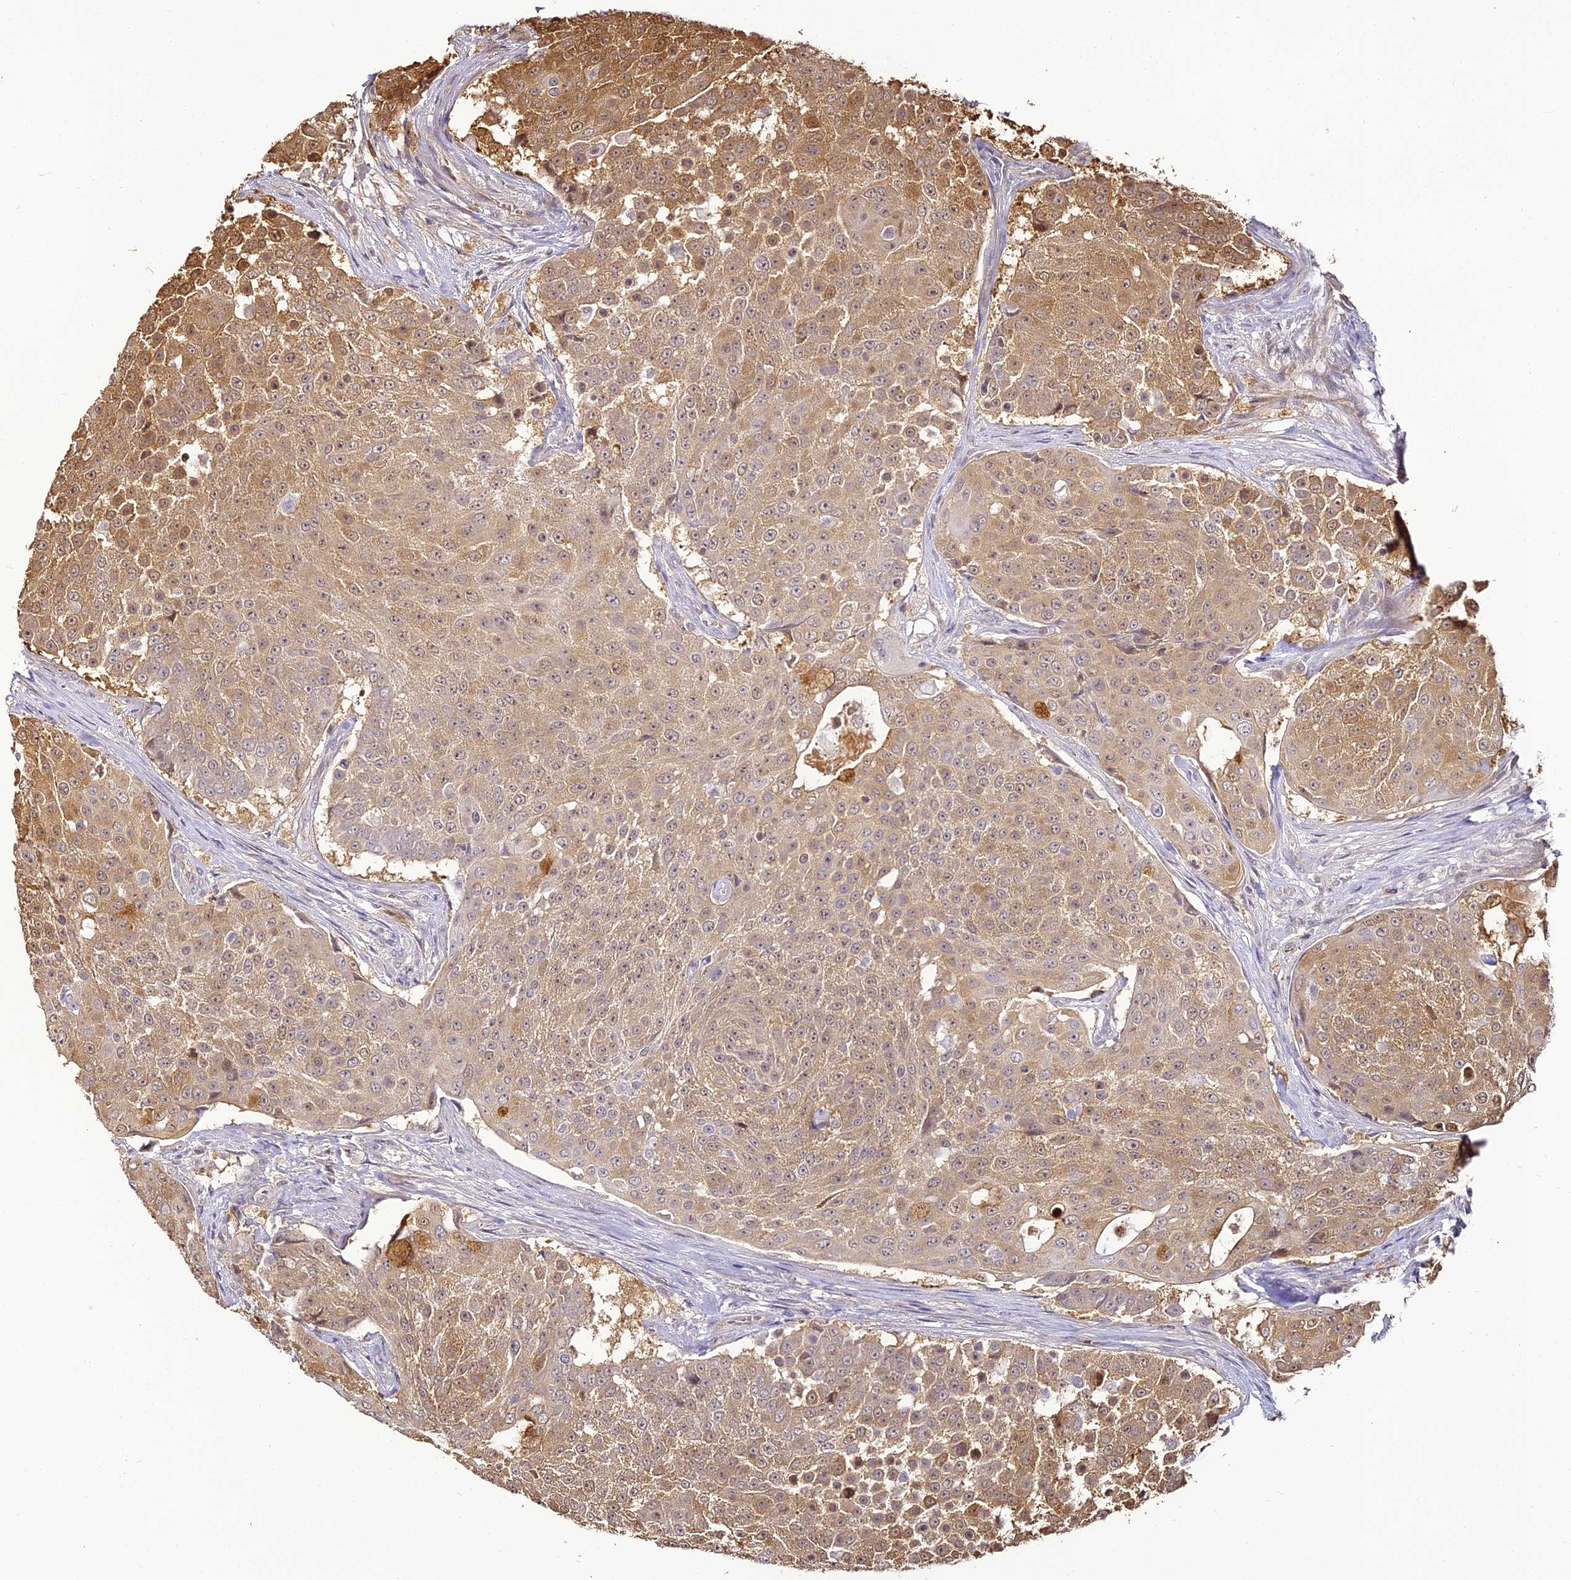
{"staining": {"intensity": "moderate", "quantity": "25%-75%", "location": "cytoplasmic/membranous"}, "tissue": "urothelial cancer", "cell_type": "Tumor cells", "image_type": "cancer", "snomed": [{"axis": "morphology", "description": "Urothelial carcinoma, High grade"}, {"axis": "topography", "description": "Urinary bladder"}], "caption": "Urothelial carcinoma (high-grade) tissue shows moderate cytoplasmic/membranous staining in approximately 25%-75% of tumor cells", "gene": "BCDIN3D", "patient": {"sex": "female", "age": 63}}